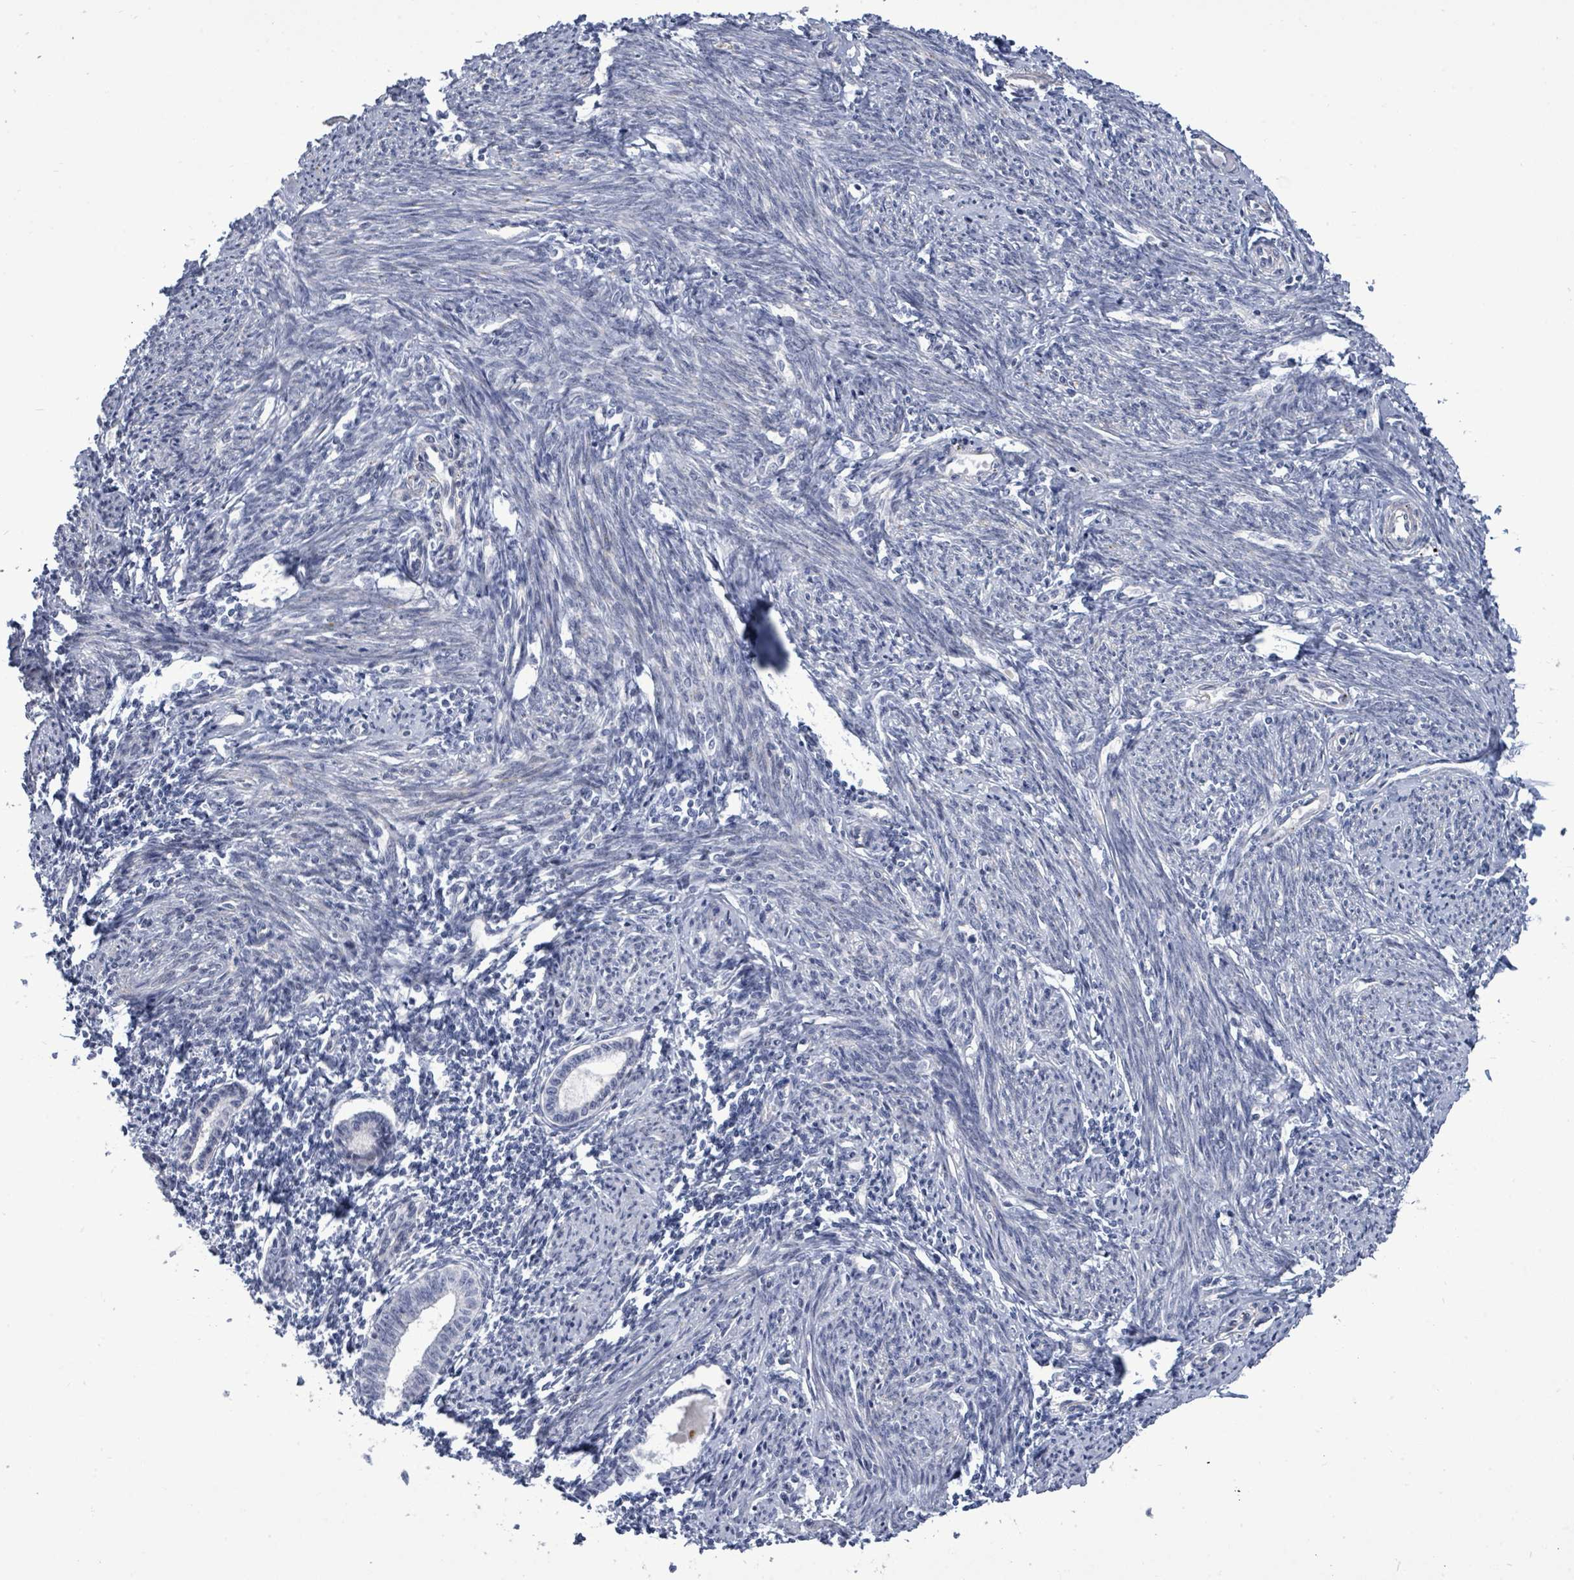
{"staining": {"intensity": "negative", "quantity": "none", "location": "none"}, "tissue": "endometrium", "cell_type": "Cells in endometrial stroma", "image_type": "normal", "snomed": [{"axis": "morphology", "description": "Normal tissue, NOS"}, {"axis": "topography", "description": "Endometrium"}], "caption": "High magnification brightfield microscopy of unremarkable endometrium stained with DAB (brown) and counterstained with hematoxylin (blue): cells in endometrial stroma show no significant positivity. (IHC, brightfield microscopy, high magnification).", "gene": "CT45A10", "patient": {"sex": "female", "age": 63}}